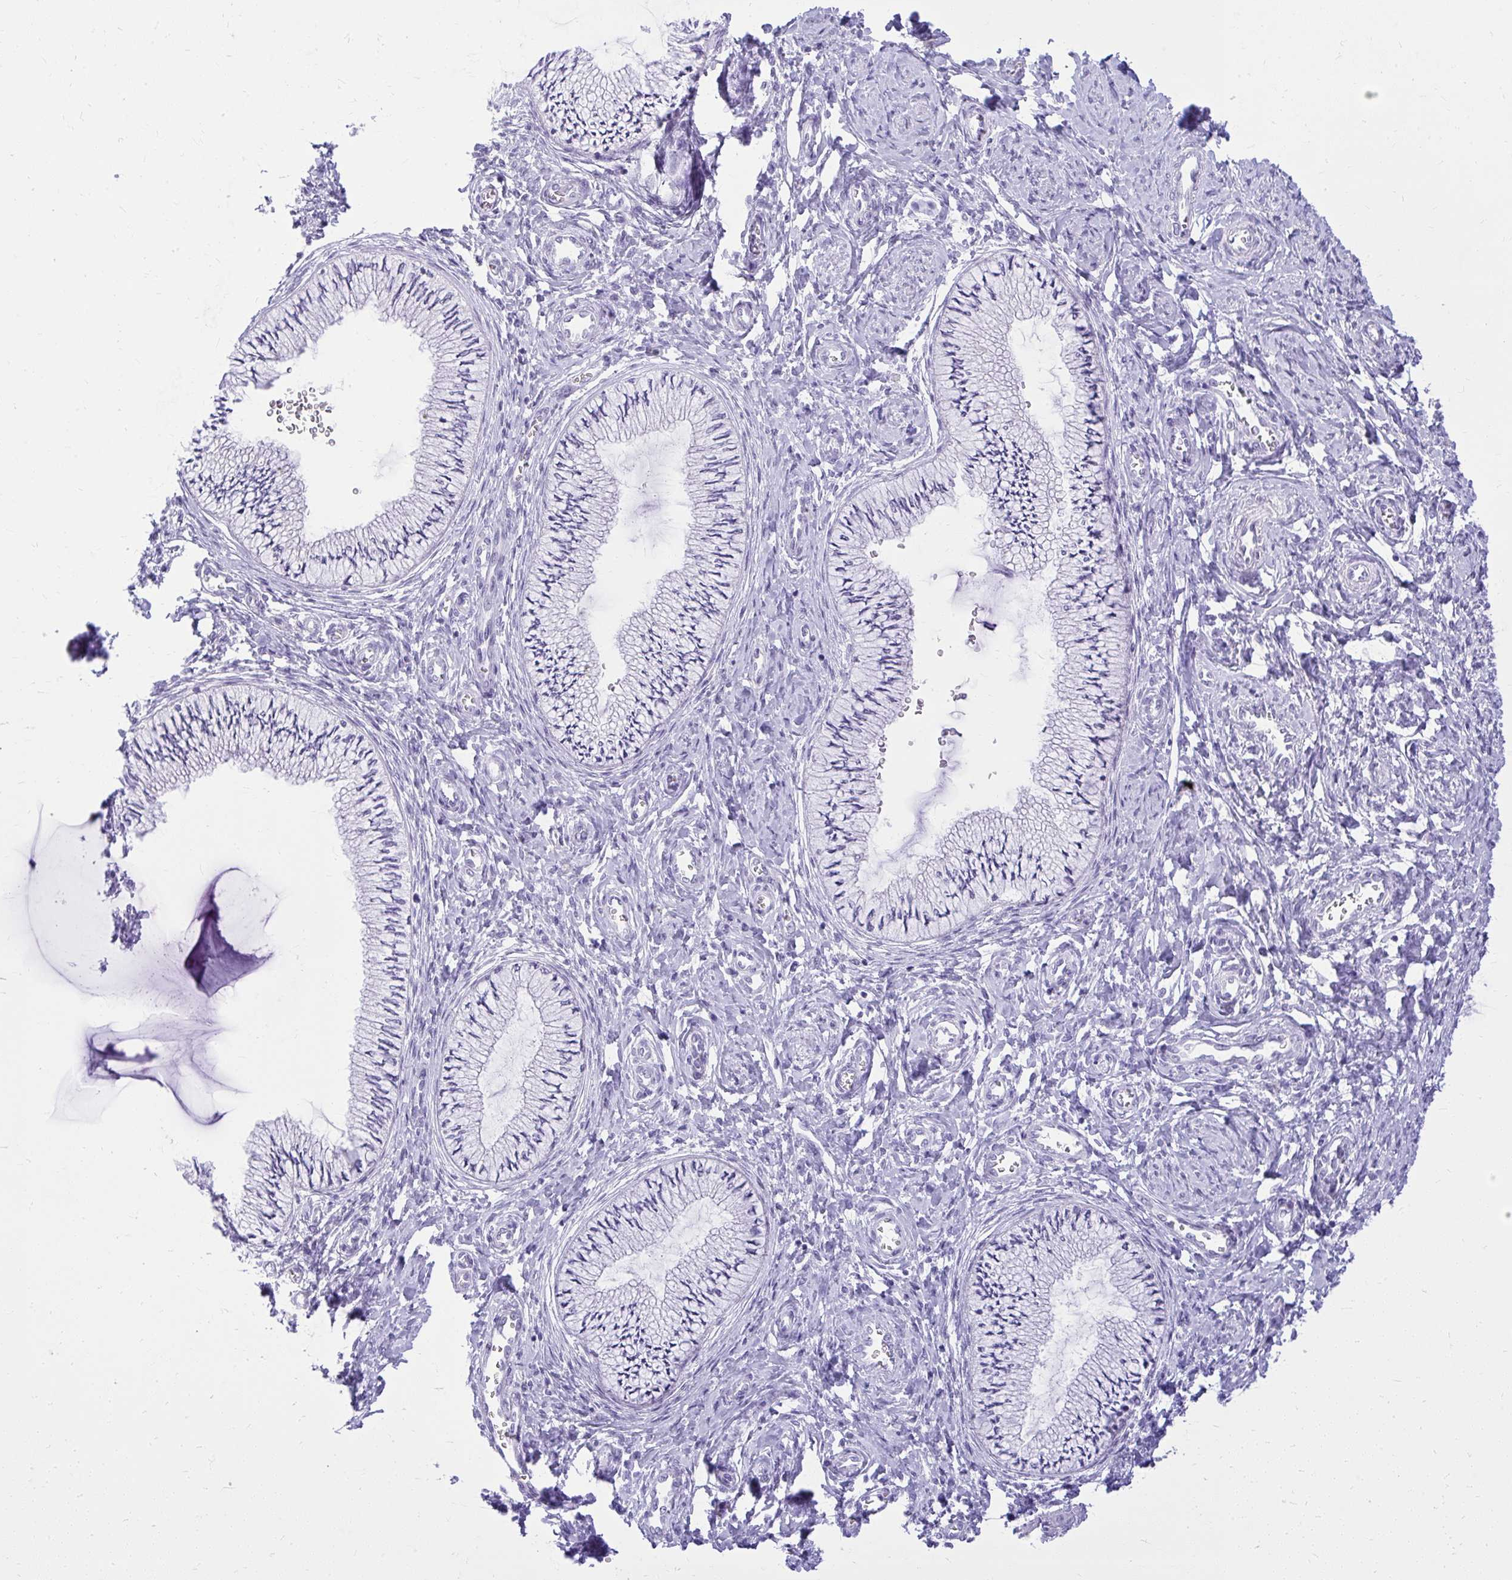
{"staining": {"intensity": "negative", "quantity": "none", "location": "none"}, "tissue": "cervix", "cell_type": "Glandular cells", "image_type": "normal", "snomed": [{"axis": "morphology", "description": "Normal tissue, NOS"}, {"axis": "topography", "description": "Cervix"}], "caption": "Glandular cells are negative for protein expression in benign human cervix. (DAB IHC, high magnification).", "gene": "PRAP1", "patient": {"sex": "female", "age": 24}}